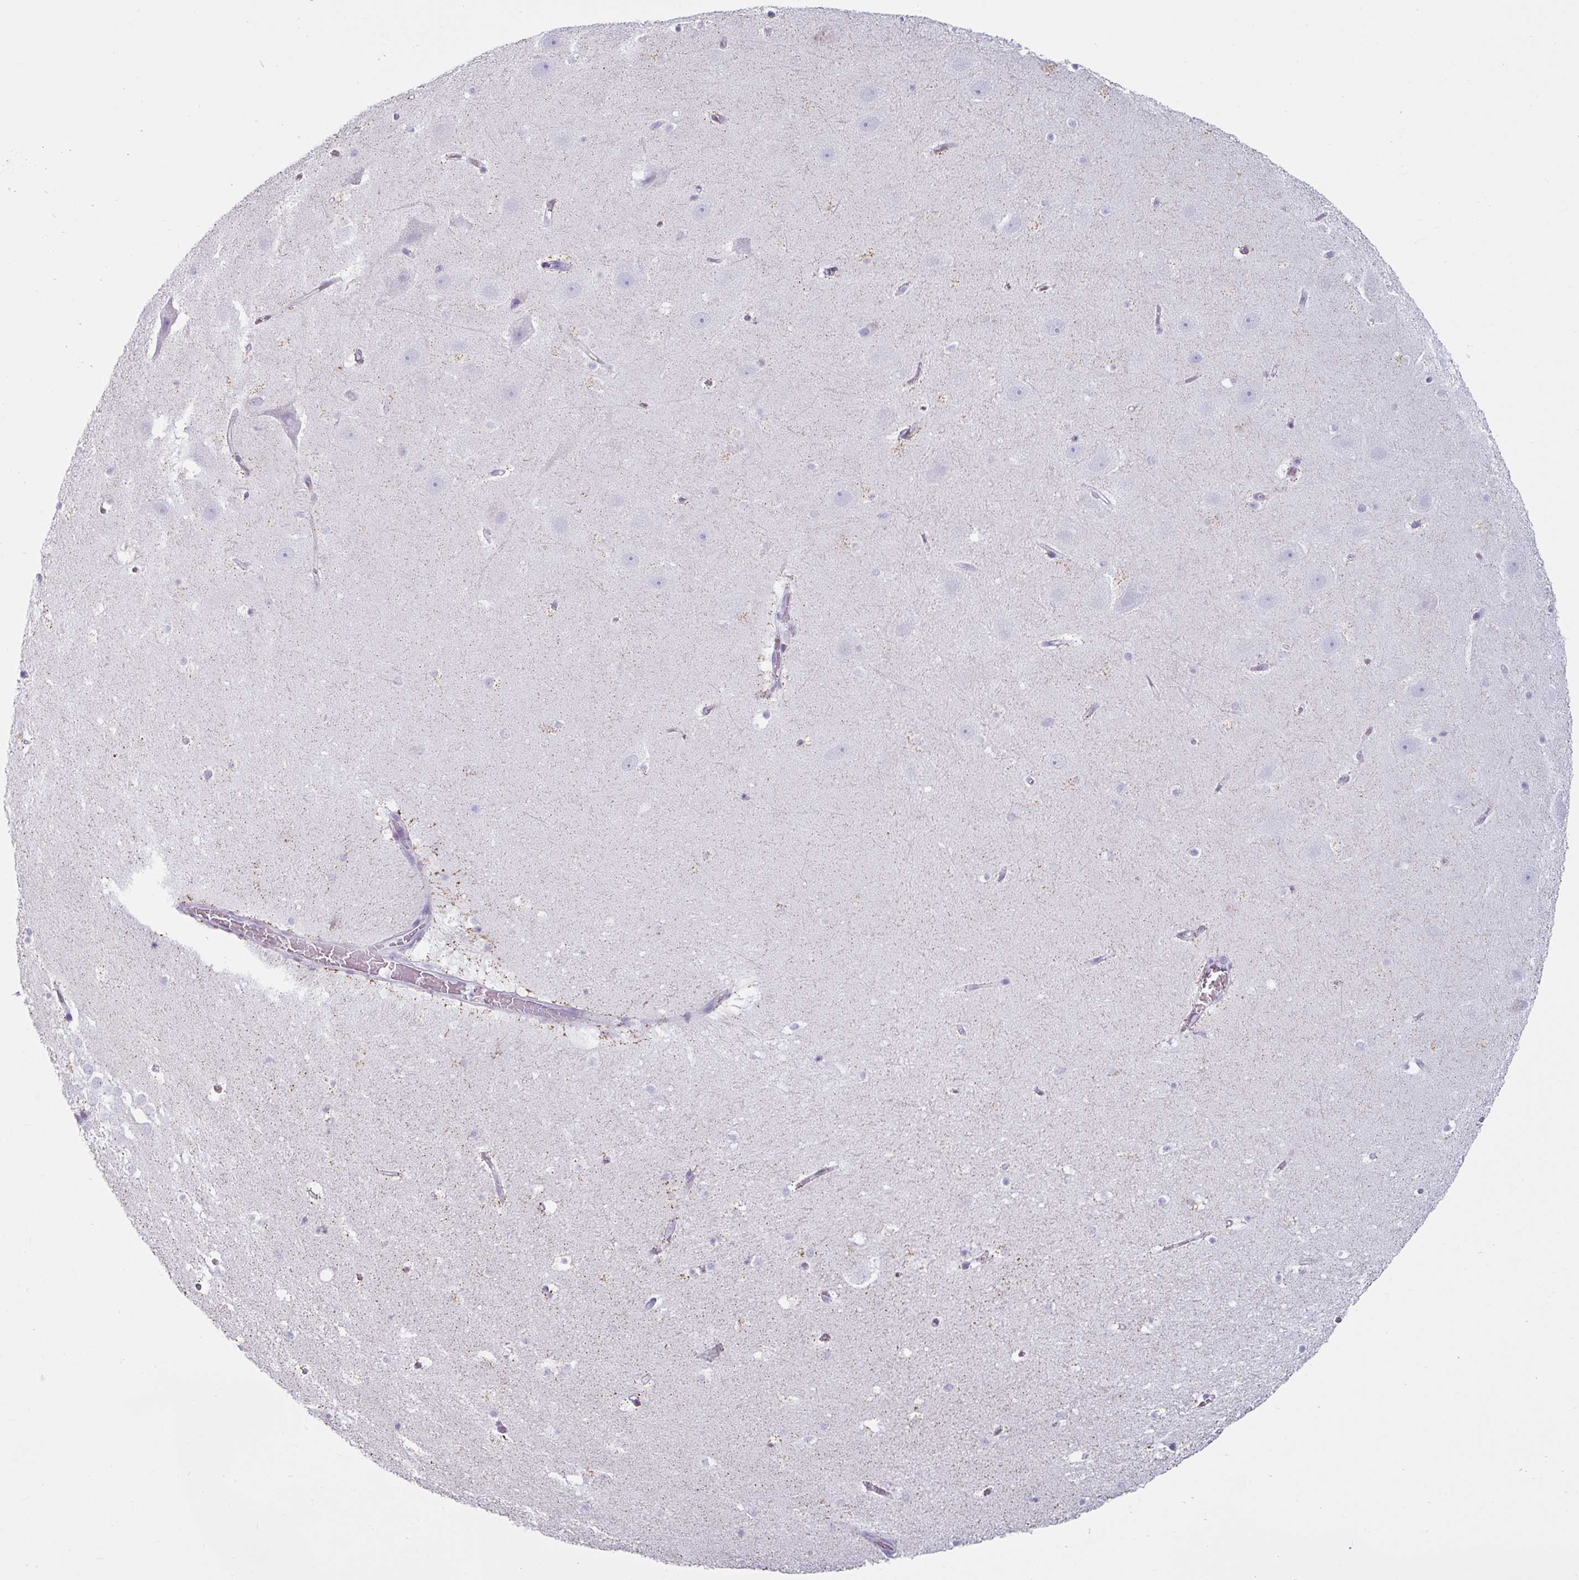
{"staining": {"intensity": "negative", "quantity": "none", "location": "none"}, "tissue": "hippocampus", "cell_type": "Glial cells", "image_type": "normal", "snomed": [{"axis": "morphology", "description": "Normal tissue, NOS"}, {"axis": "topography", "description": "Hippocampus"}], "caption": "This is an IHC micrograph of unremarkable hippocampus. There is no staining in glial cells.", "gene": "CLCA1", "patient": {"sex": "male", "age": 37}}